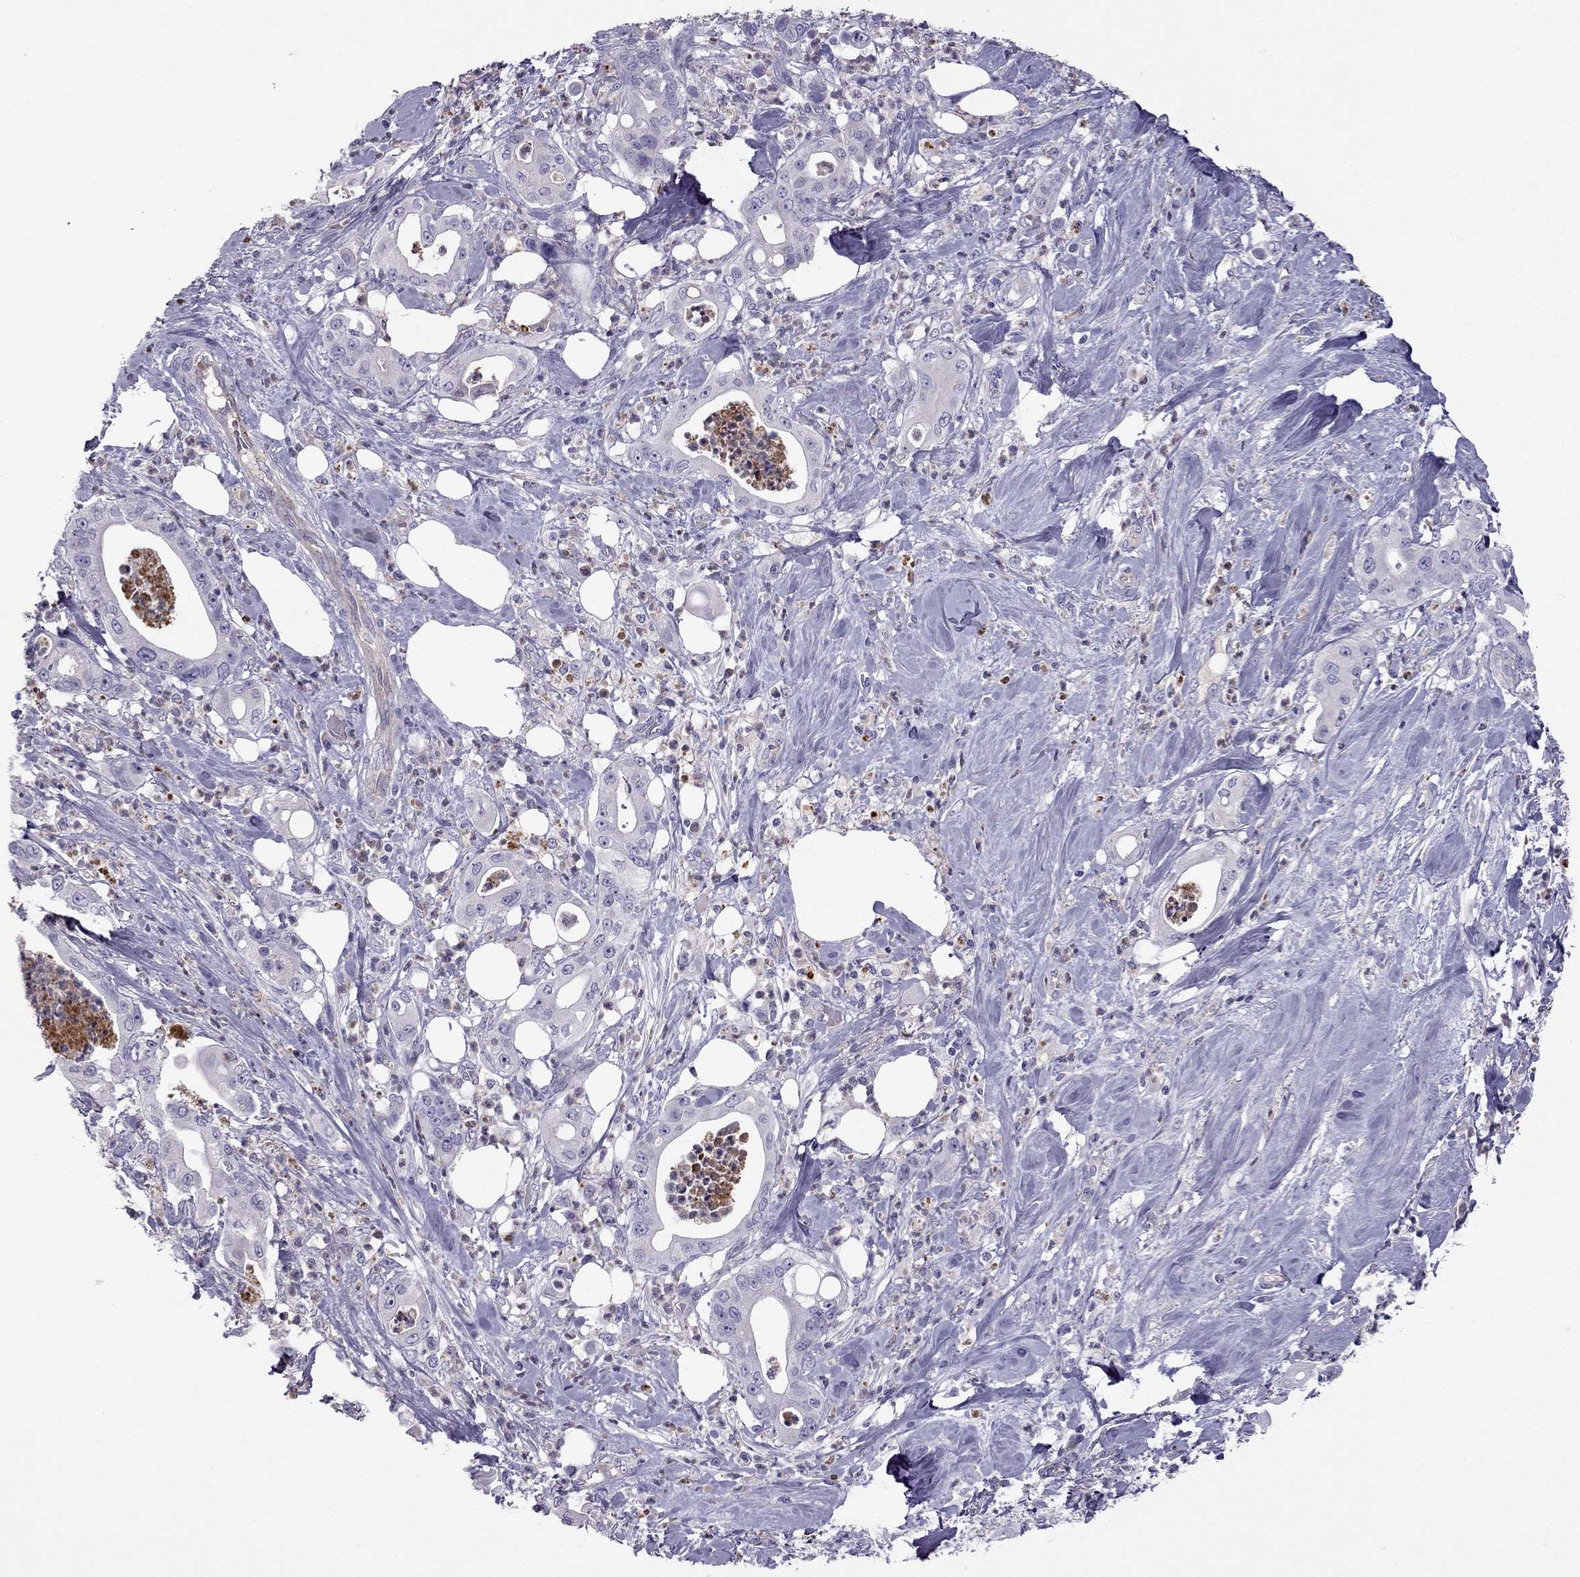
{"staining": {"intensity": "negative", "quantity": "none", "location": "none"}, "tissue": "pancreatic cancer", "cell_type": "Tumor cells", "image_type": "cancer", "snomed": [{"axis": "morphology", "description": "Adenocarcinoma, NOS"}, {"axis": "topography", "description": "Pancreas"}], "caption": "Tumor cells are negative for brown protein staining in pancreatic cancer.", "gene": "STOML3", "patient": {"sex": "male", "age": 71}}